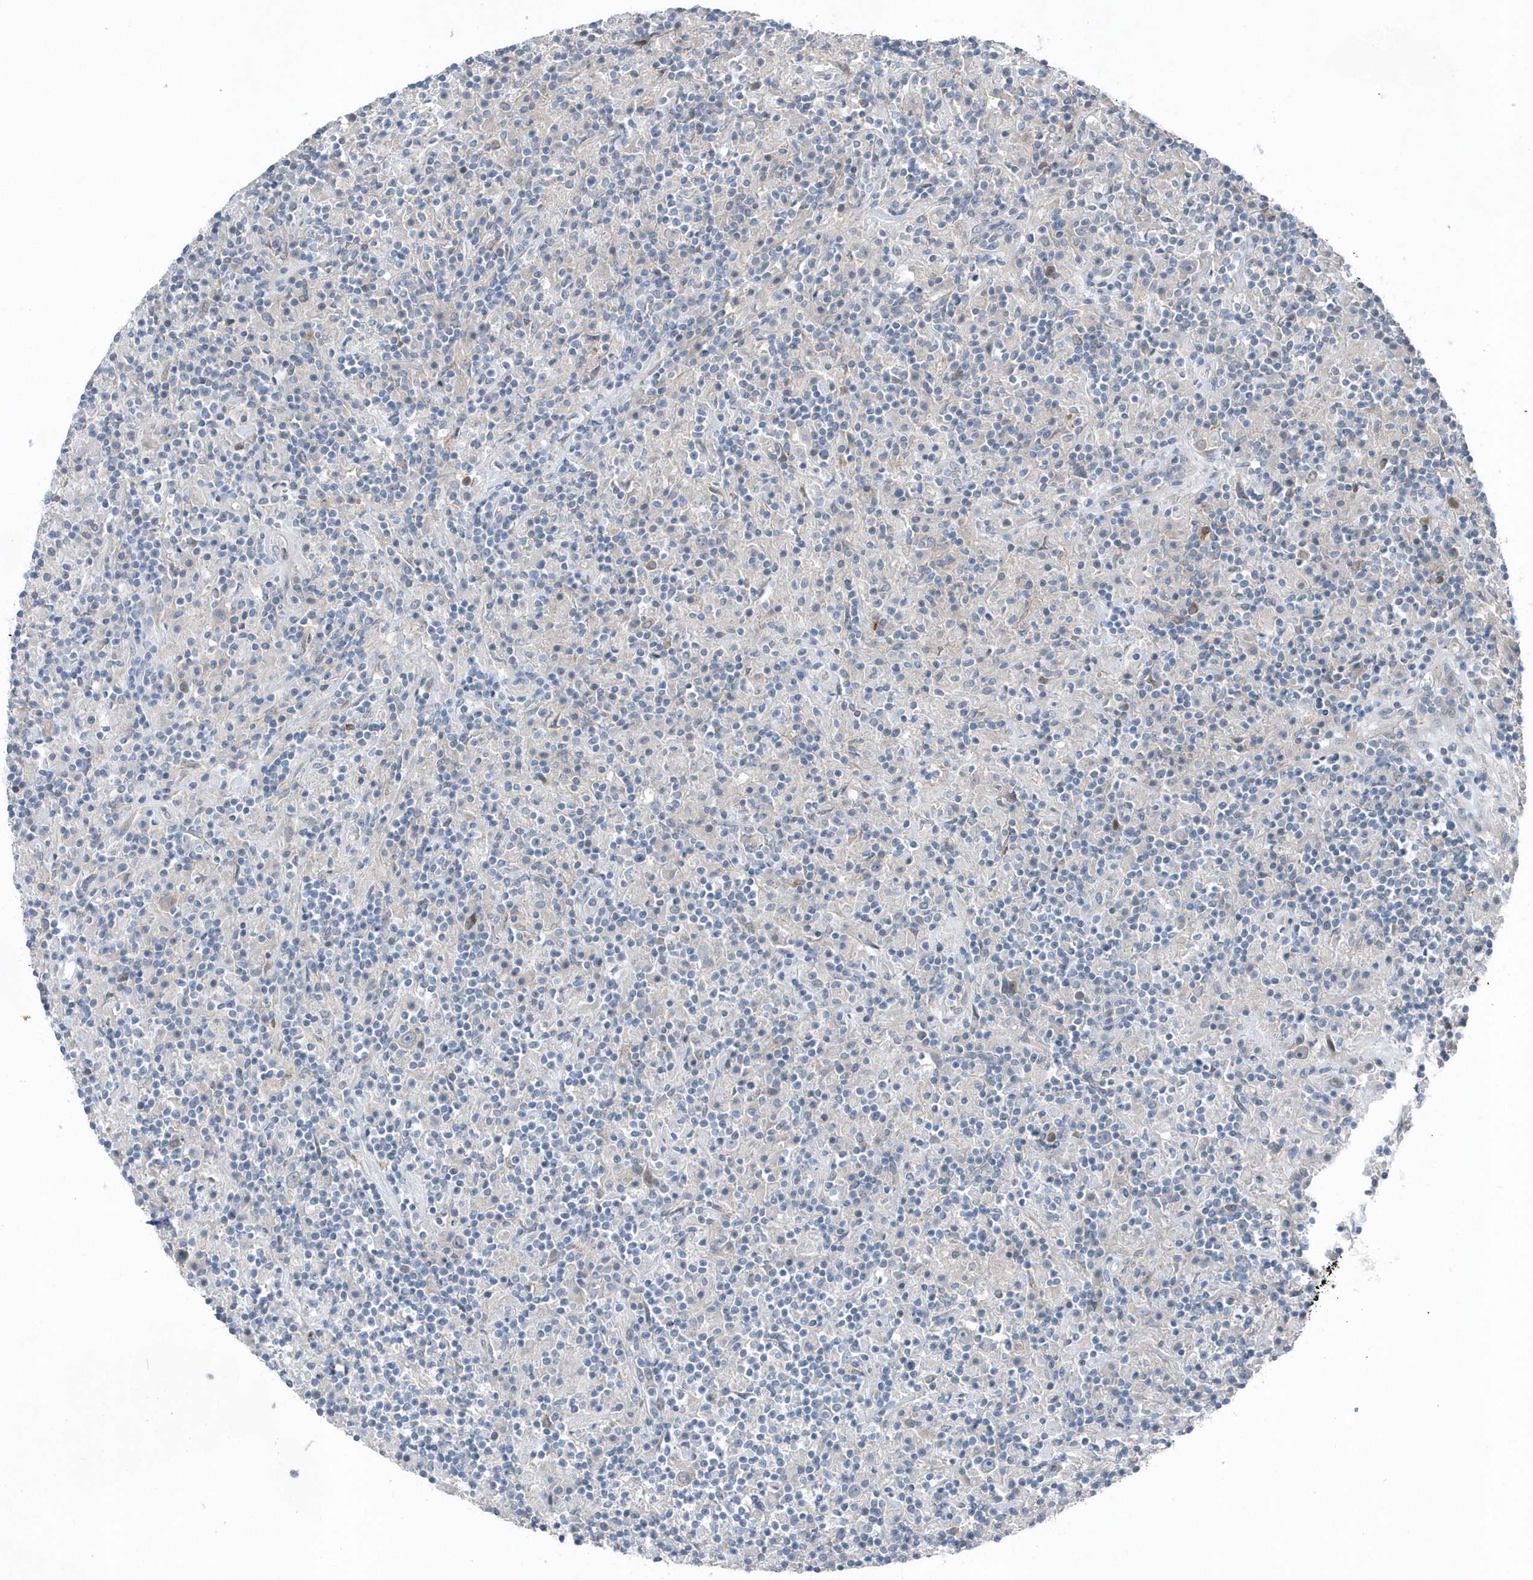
{"staining": {"intensity": "negative", "quantity": "none", "location": "none"}, "tissue": "lymphoma", "cell_type": "Tumor cells", "image_type": "cancer", "snomed": [{"axis": "morphology", "description": "Hodgkin's disease, NOS"}, {"axis": "topography", "description": "Lymph node"}], "caption": "Hodgkin's disease was stained to show a protein in brown. There is no significant staining in tumor cells.", "gene": "MCC", "patient": {"sex": "male", "age": 70}}